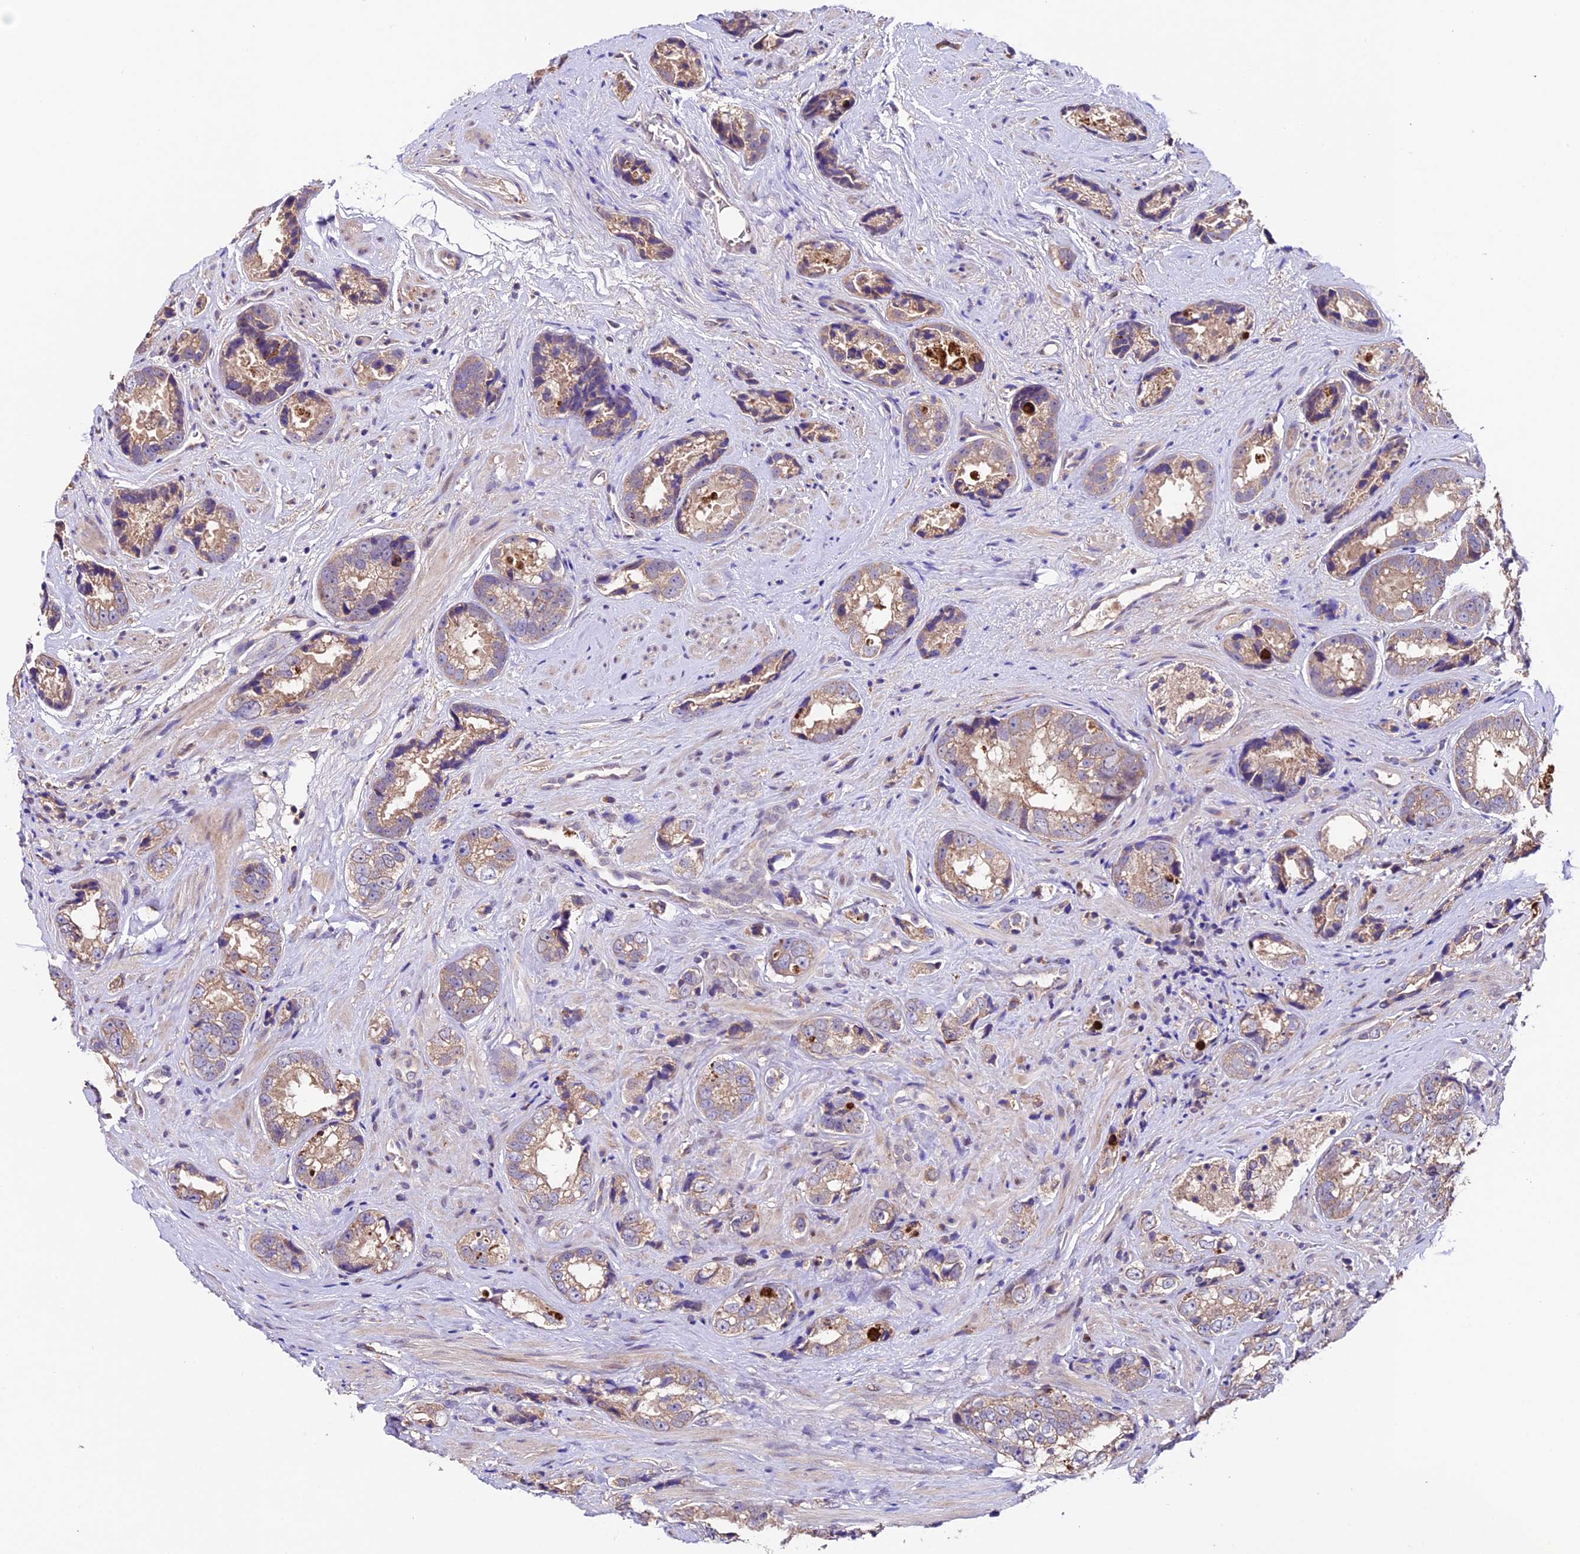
{"staining": {"intensity": "weak", "quantity": "25%-75%", "location": "cytoplasmic/membranous"}, "tissue": "prostate cancer", "cell_type": "Tumor cells", "image_type": "cancer", "snomed": [{"axis": "morphology", "description": "Adenocarcinoma, High grade"}, {"axis": "topography", "description": "Prostate"}], "caption": "Immunohistochemistry (IHC) (DAB) staining of prostate high-grade adenocarcinoma reveals weak cytoplasmic/membranous protein staining in approximately 25%-75% of tumor cells. (brown staining indicates protein expression, while blue staining denotes nuclei).", "gene": "SBNO2", "patient": {"sex": "male", "age": 61}}